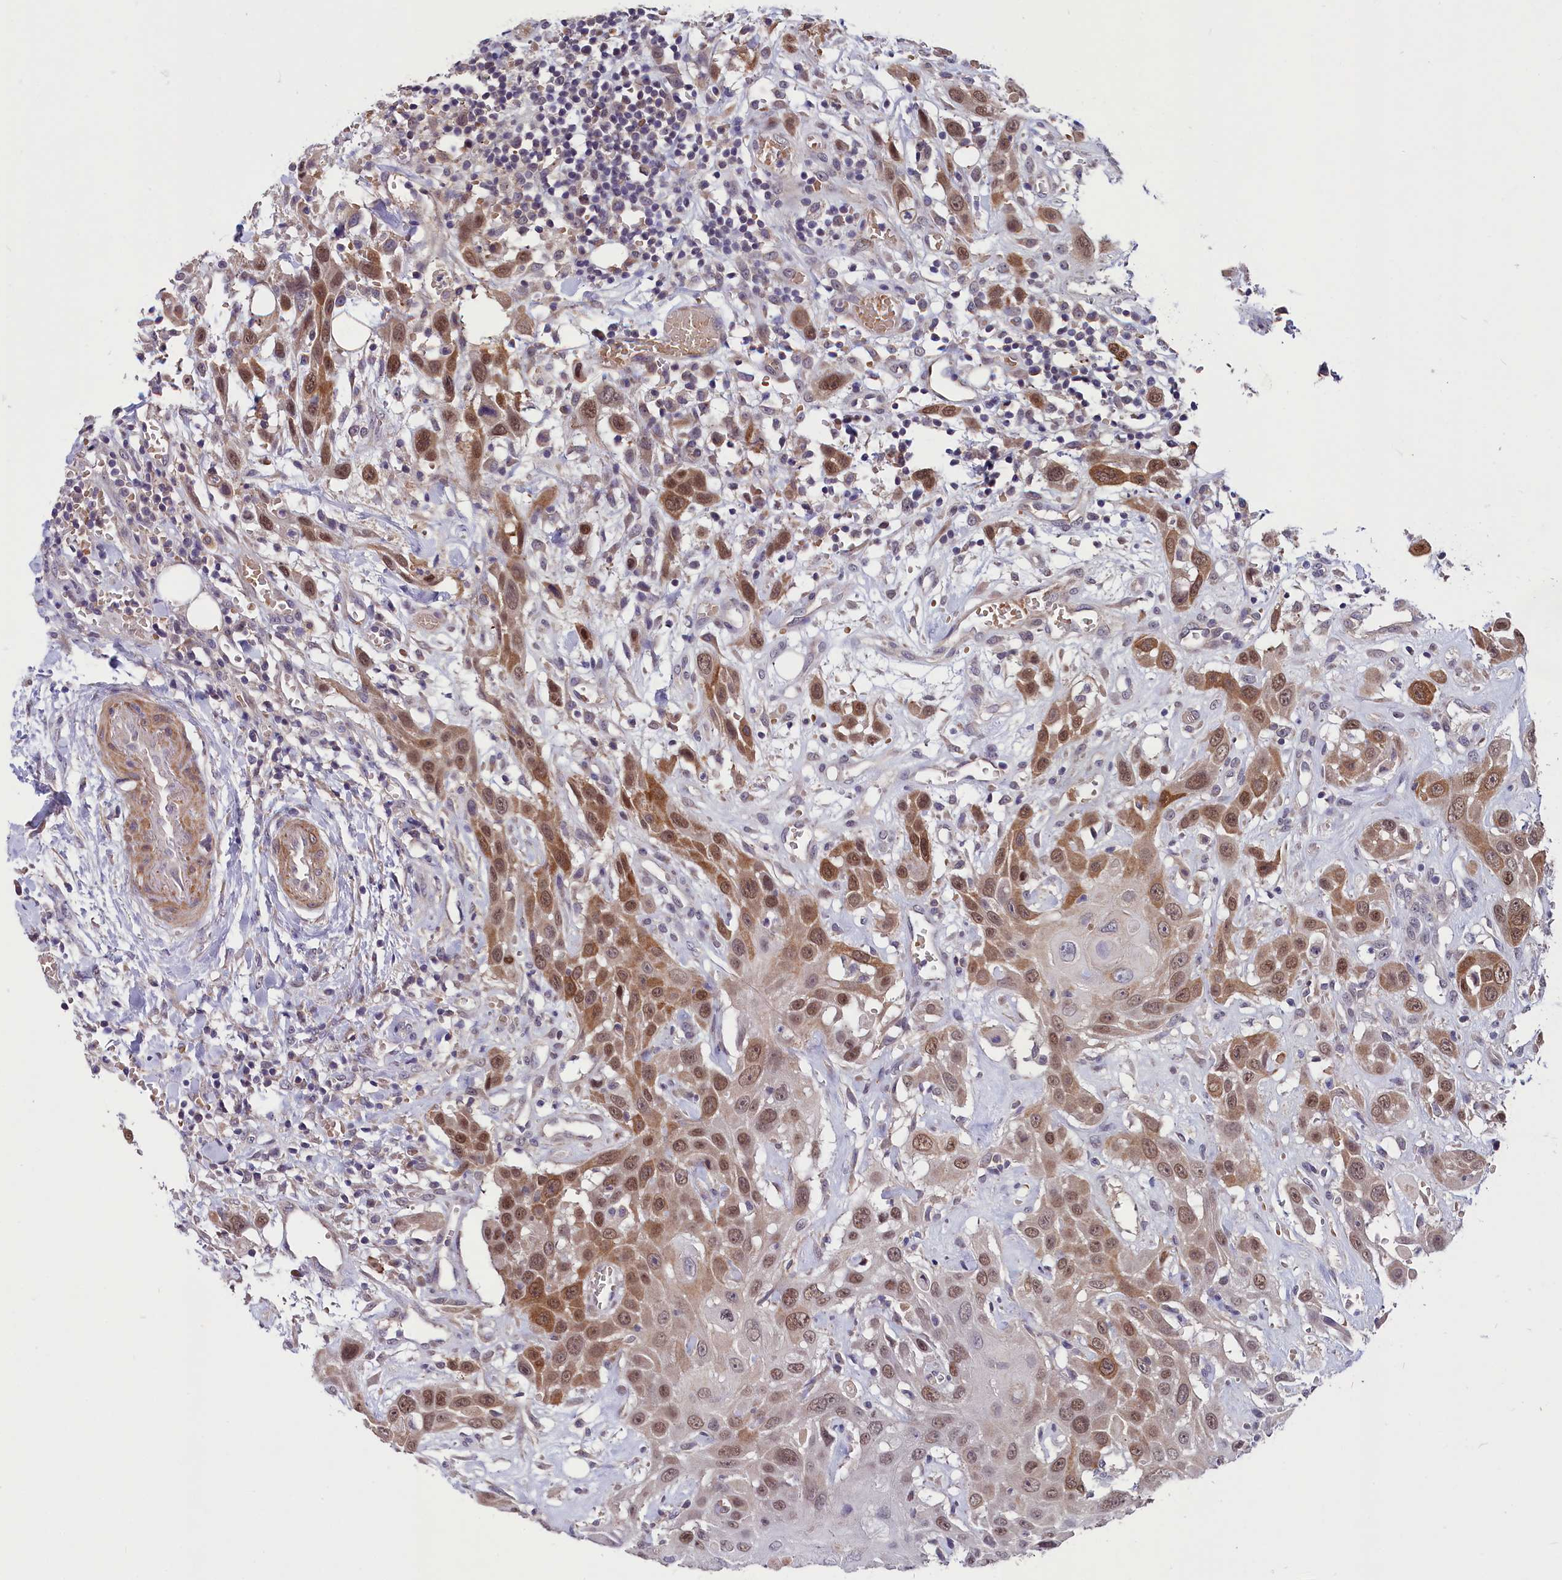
{"staining": {"intensity": "moderate", "quantity": ">75%", "location": "cytoplasmic/membranous,nuclear"}, "tissue": "head and neck cancer", "cell_type": "Tumor cells", "image_type": "cancer", "snomed": [{"axis": "morphology", "description": "Squamous cell carcinoma, NOS"}, {"axis": "topography", "description": "Head-Neck"}], "caption": "High-power microscopy captured an IHC micrograph of squamous cell carcinoma (head and neck), revealing moderate cytoplasmic/membranous and nuclear expression in about >75% of tumor cells.", "gene": "SLC39A6", "patient": {"sex": "male", "age": 81}}